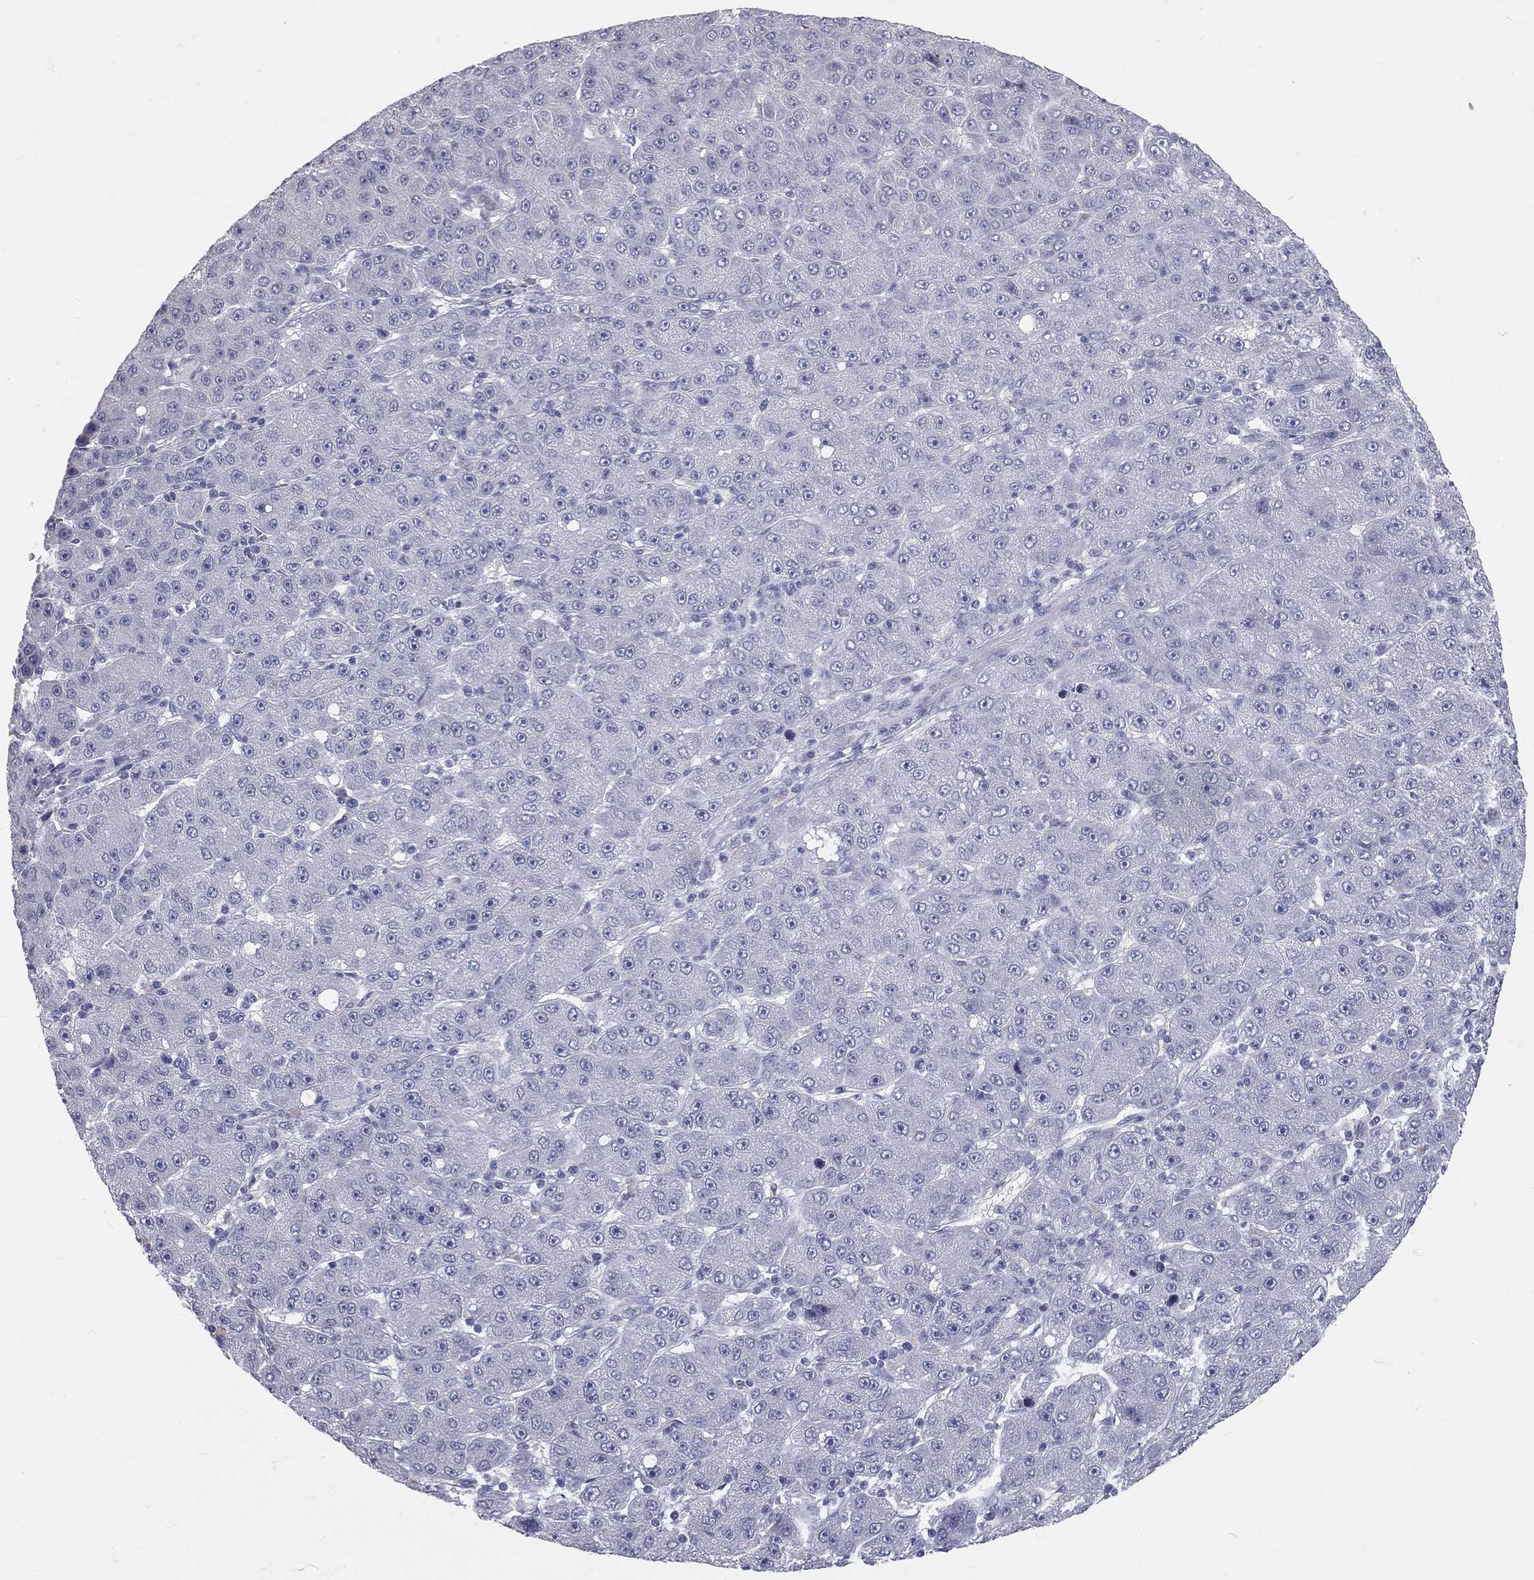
{"staining": {"intensity": "negative", "quantity": "none", "location": "none"}, "tissue": "liver cancer", "cell_type": "Tumor cells", "image_type": "cancer", "snomed": [{"axis": "morphology", "description": "Carcinoma, Hepatocellular, NOS"}, {"axis": "topography", "description": "Liver"}], "caption": "Human liver hepatocellular carcinoma stained for a protein using IHC exhibits no positivity in tumor cells.", "gene": "TFPI2", "patient": {"sex": "male", "age": 67}}